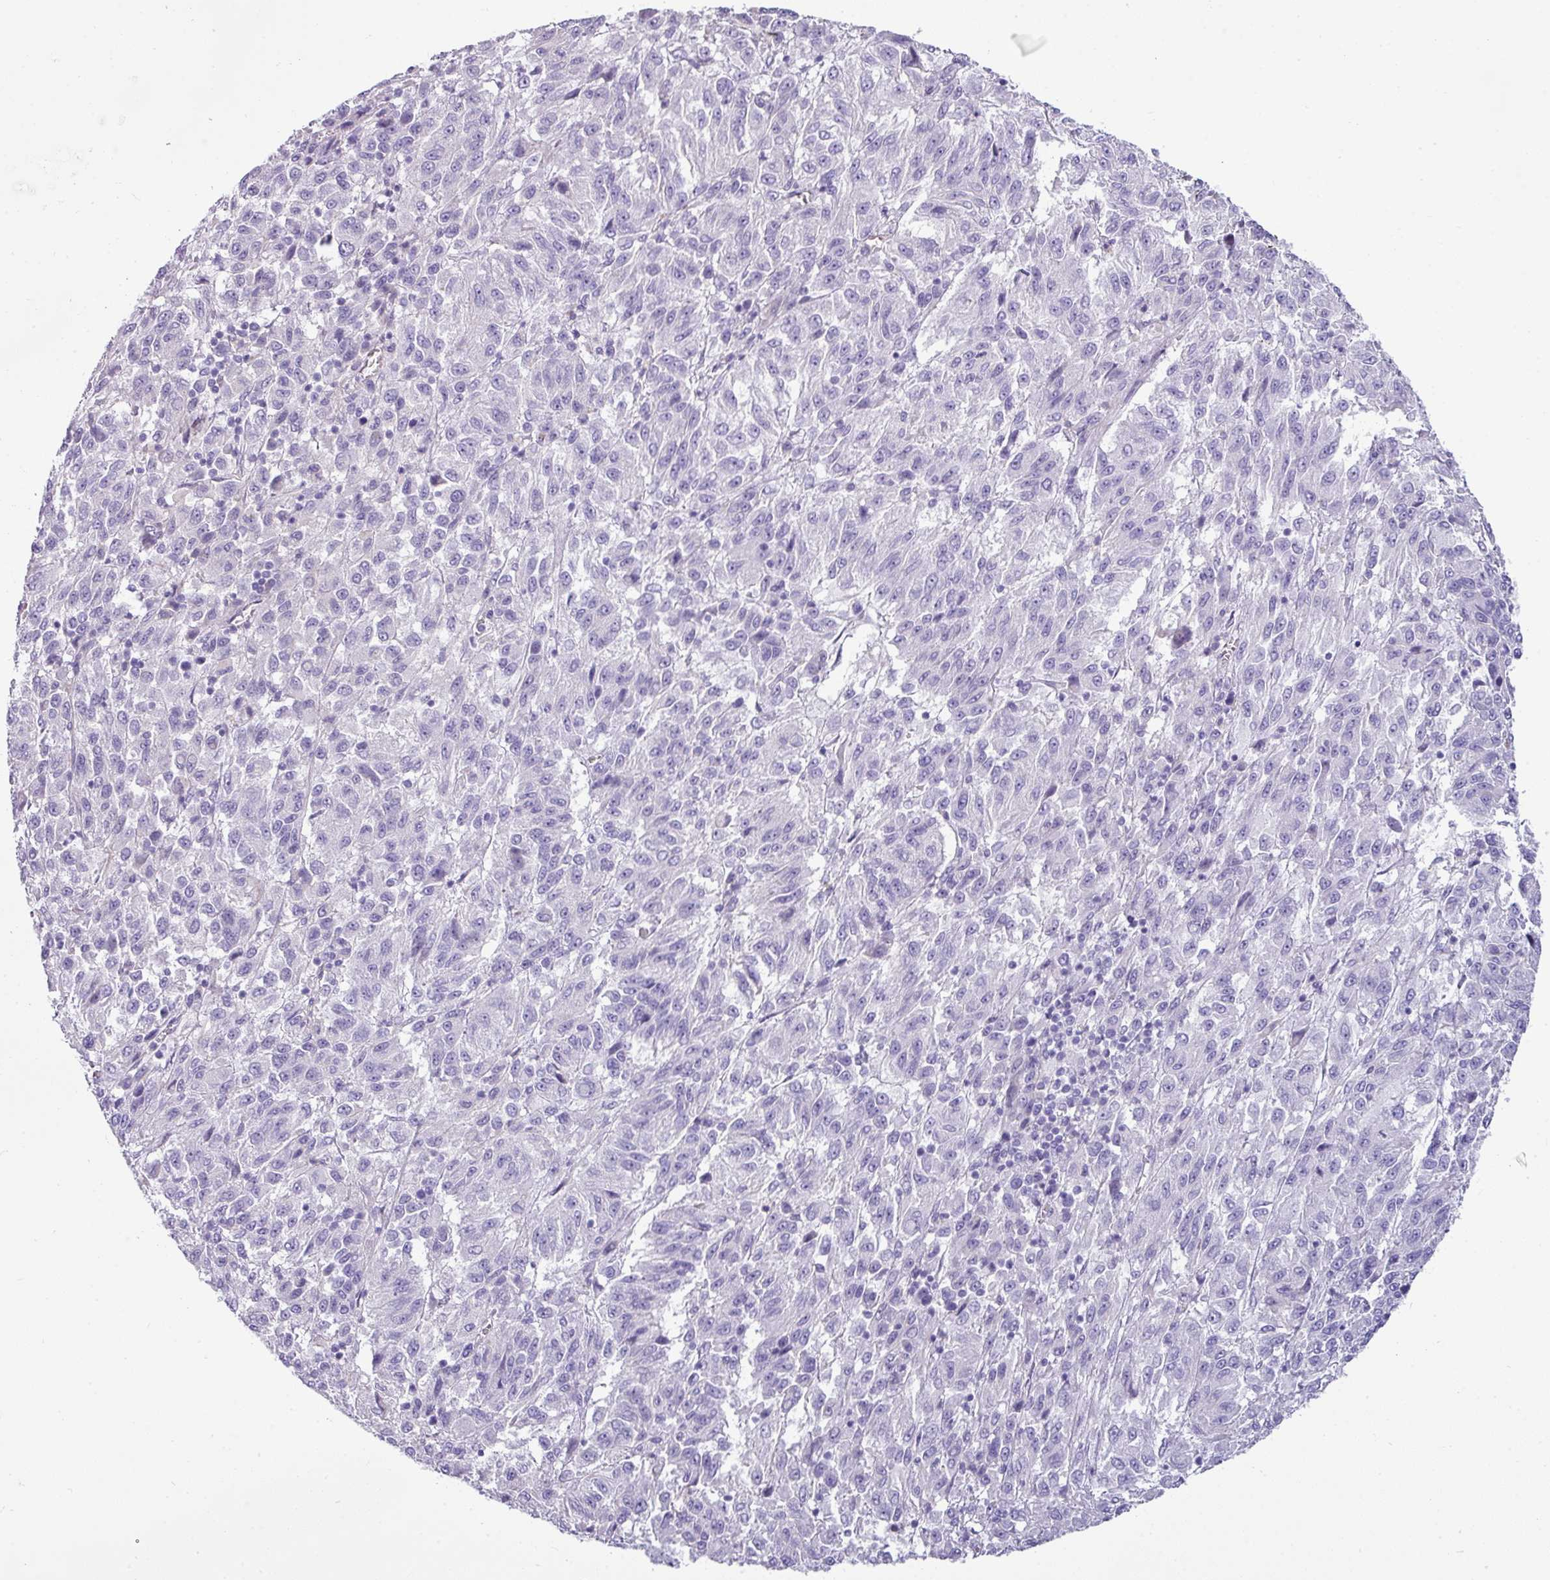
{"staining": {"intensity": "negative", "quantity": "none", "location": "none"}, "tissue": "melanoma", "cell_type": "Tumor cells", "image_type": "cancer", "snomed": [{"axis": "morphology", "description": "Malignant melanoma, Metastatic site"}, {"axis": "topography", "description": "Lung"}], "caption": "This is an IHC micrograph of malignant melanoma (metastatic site). There is no positivity in tumor cells.", "gene": "VCX2", "patient": {"sex": "male", "age": 64}}